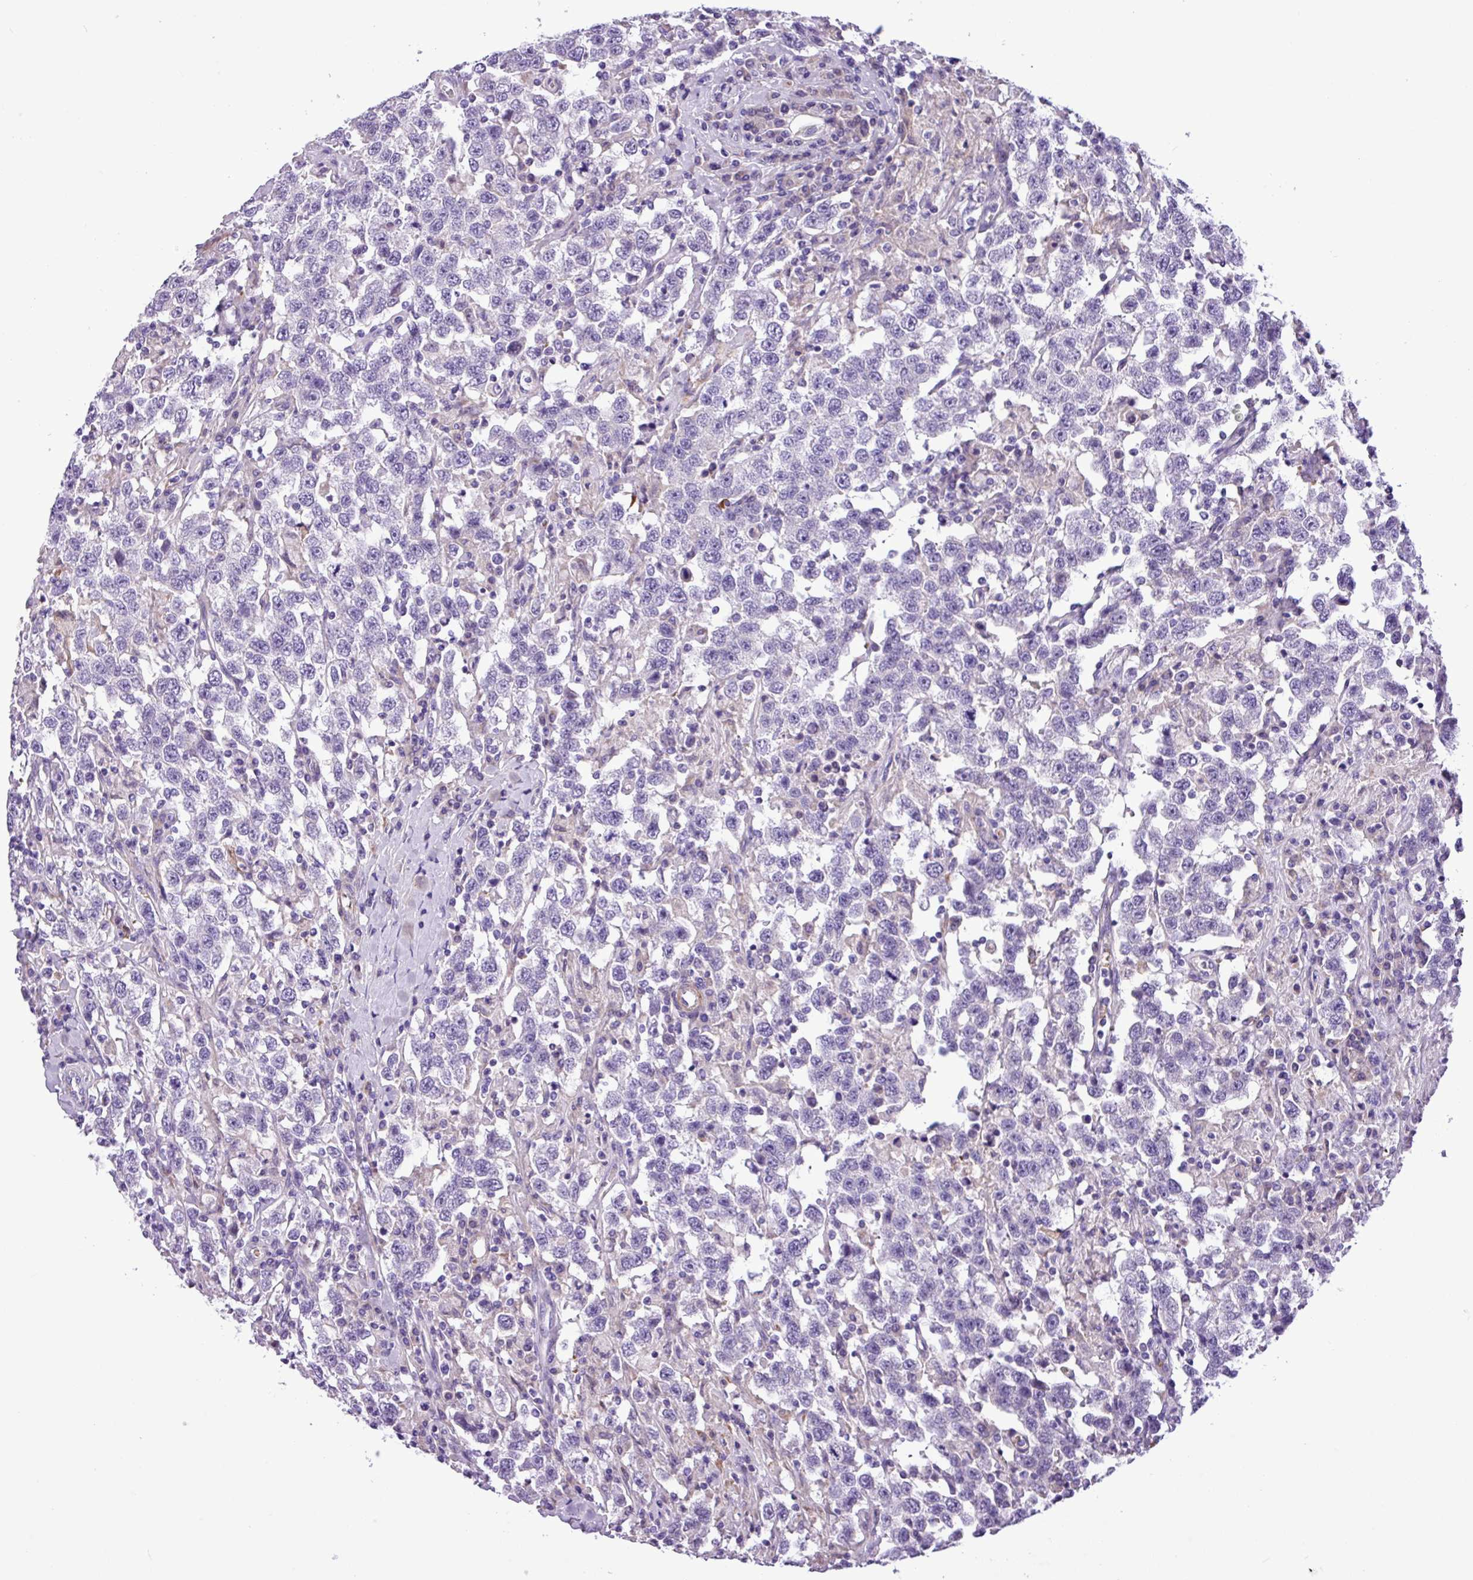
{"staining": {"intensity": "negative", "quantity": "none", "location": "none"}, "tissue": "testis cancer", "cell_type": "Tumor cells", "image_type": "cancer", "snomed": [{"axis": "morphology", "description": "Seminoma, NOS"}, {"axis": "topography", "description": "Testis"}], "caption": "Immunohistochemistry image of neoplastic tissue: human testis cancer stained with DAB (3,3'-diaminobenzidine) demonstrates no significant protein staining in tumor cells.", "gene": "C11orf91", "patient": {"sex": "male", "age": 41}}